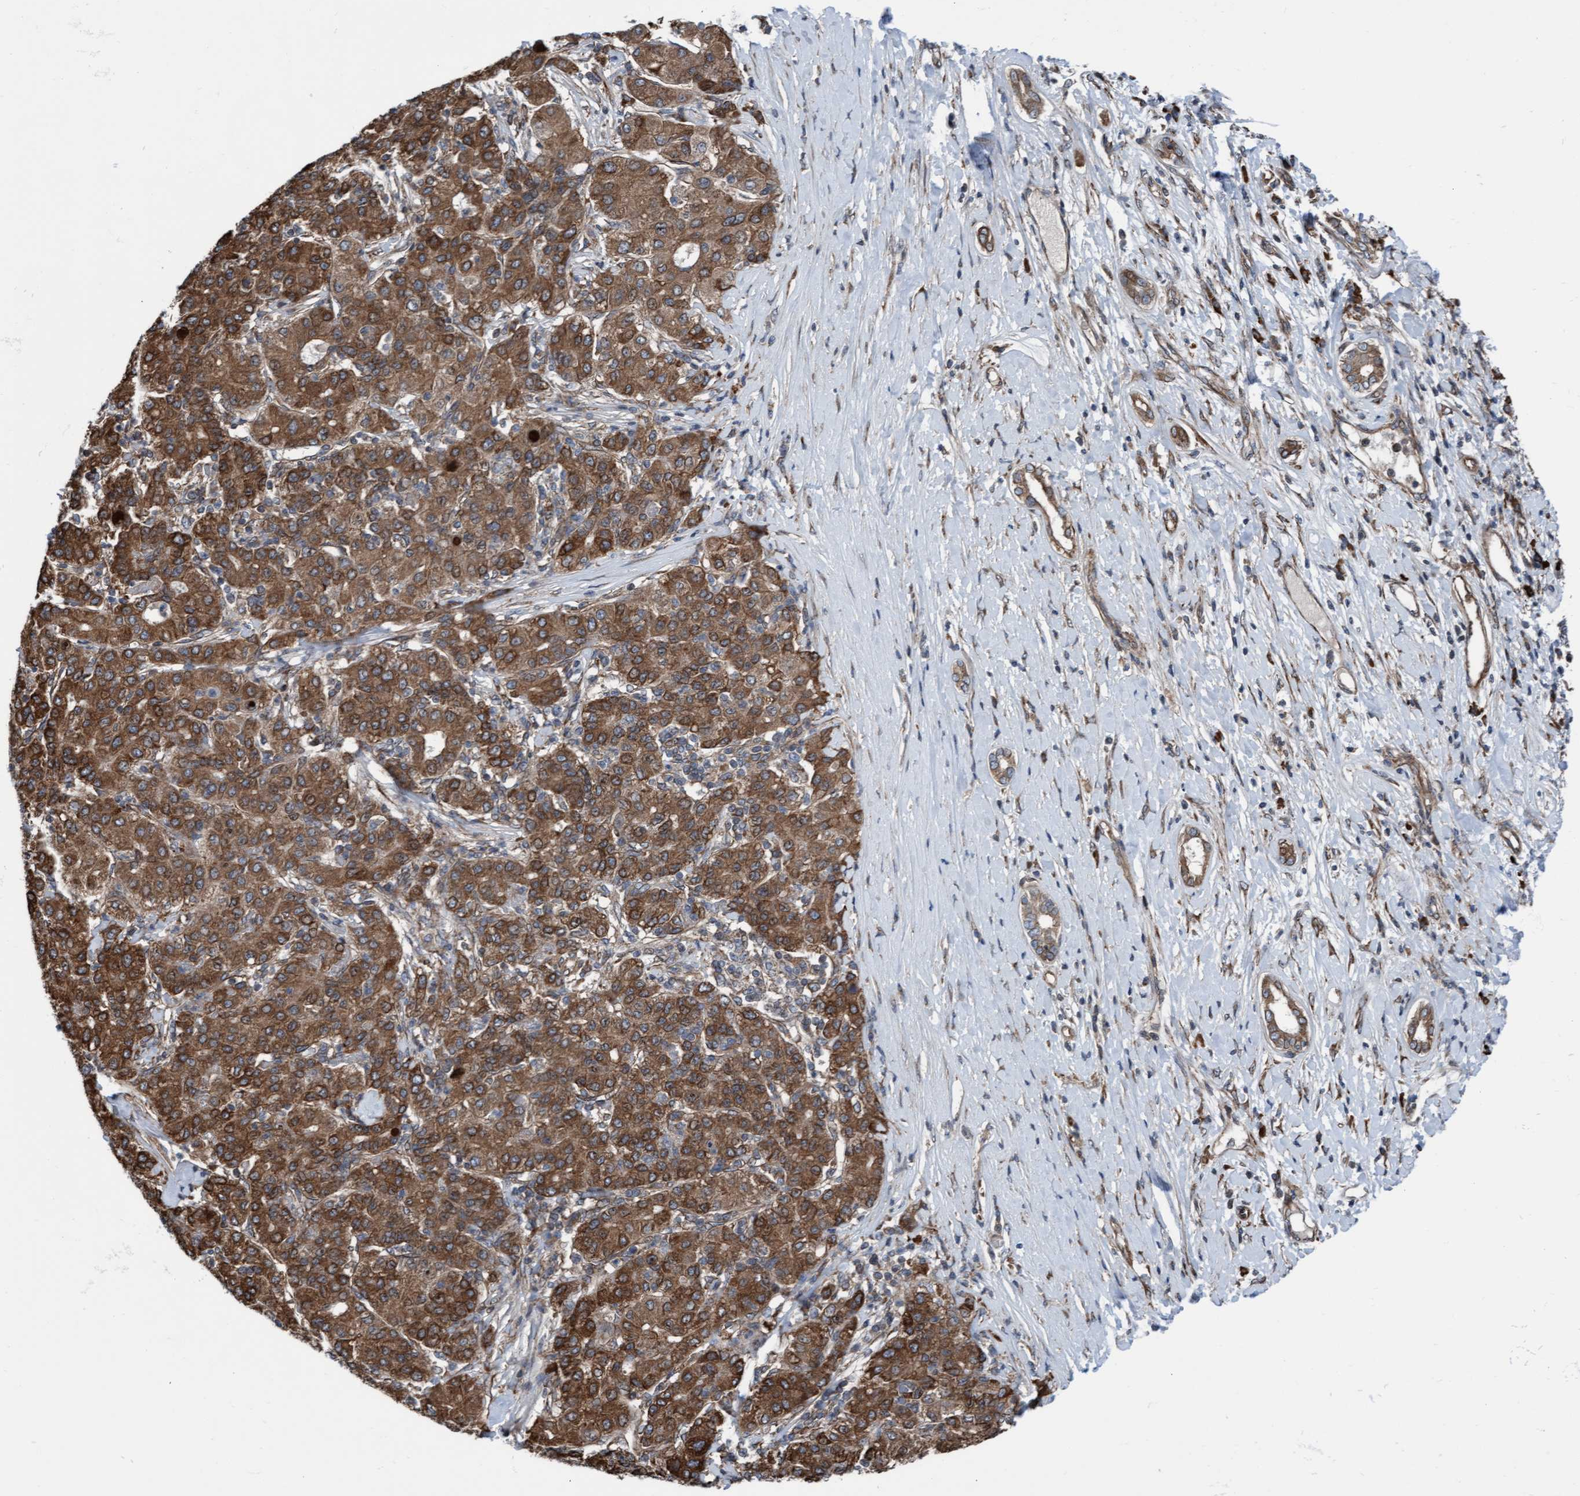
{"staining": {"intensity": "moderate", "quantity": ">75%", "location": "cytoplasmic/membranous"}, "tissue": "liver cancer", "cell_type": "Tumor cells", "image_type": "cancer", "snomed": [{"axis": "morphology", "description": "Carcinoma, Hepatocellular, NOS"}, {"axis": "topography", "description": "Liver"}], "caption": "Approximately >75% of tumor cells in human liver cancer reveal moderate cytoplasmic/membranous protein expression as visualized by brown immunohistochemical staining.", "gene": "RAP1GAP2", "patient": {"sex": "male", "age": 65}}